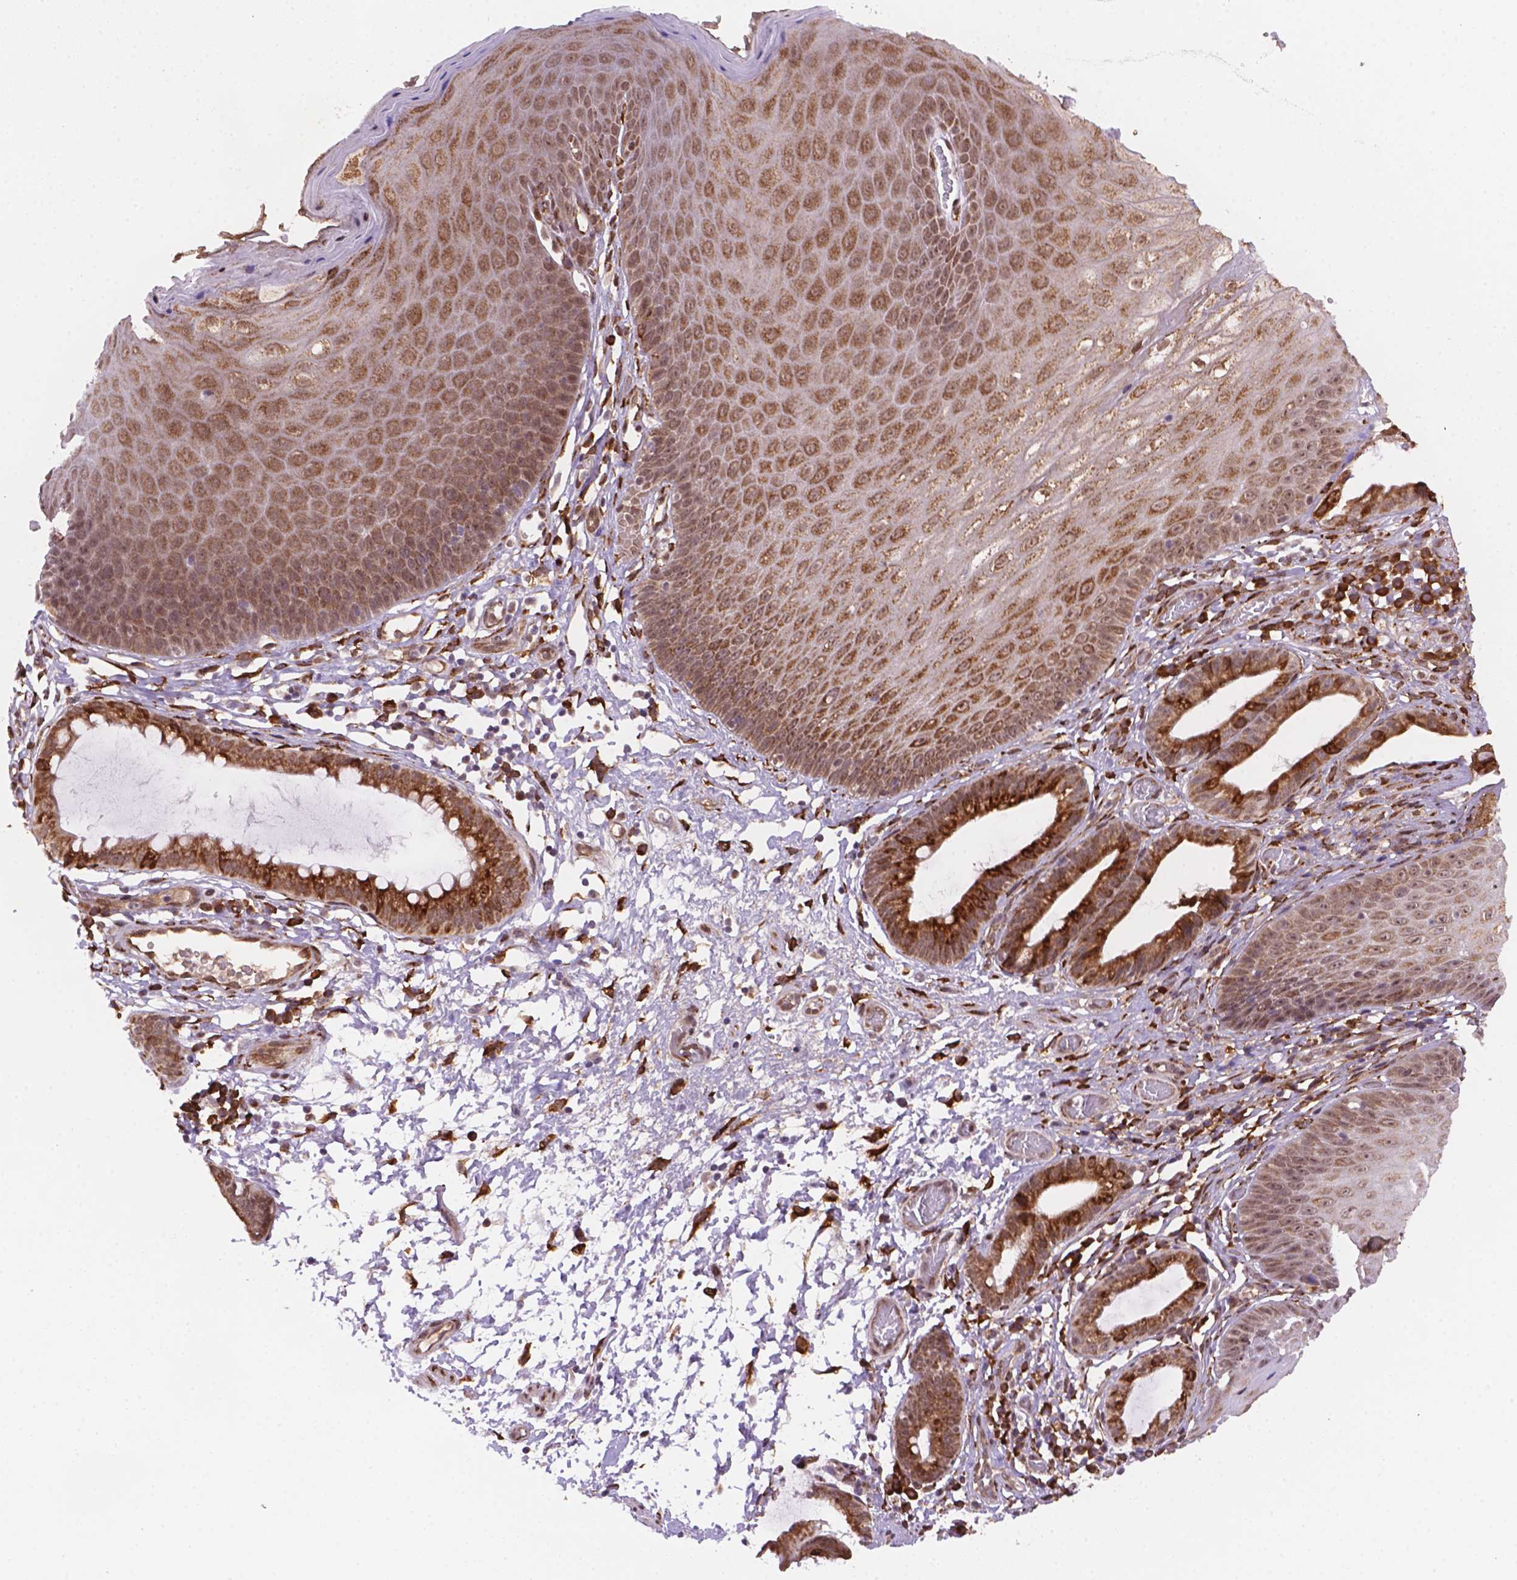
{"staining": {"intensity": "moderate", "quantity": ">75%", "location": "cytoplasmic/membranous,nuclear"}, "tissue": "skin", "cell_type": "Epidermal cells", "image_type": "normal", "snomed": [{"axis": "morphology", "description": "Normal tissue, NOS"}, {"axis": "topography", "description": "Anal"}], "caption": "Immunohistochemical staining of benign human skin reveals >75% levels of moderate cytoplasmic/membranous,nuclear protein staining in about >75% of epidermal cells. (Stains: DAB in brown, nuclei in blue, Microscopy: brightfield microscopy at high magnification).", "gene": "FNIP1", "patient": {"sex": "male", "age": 53}}